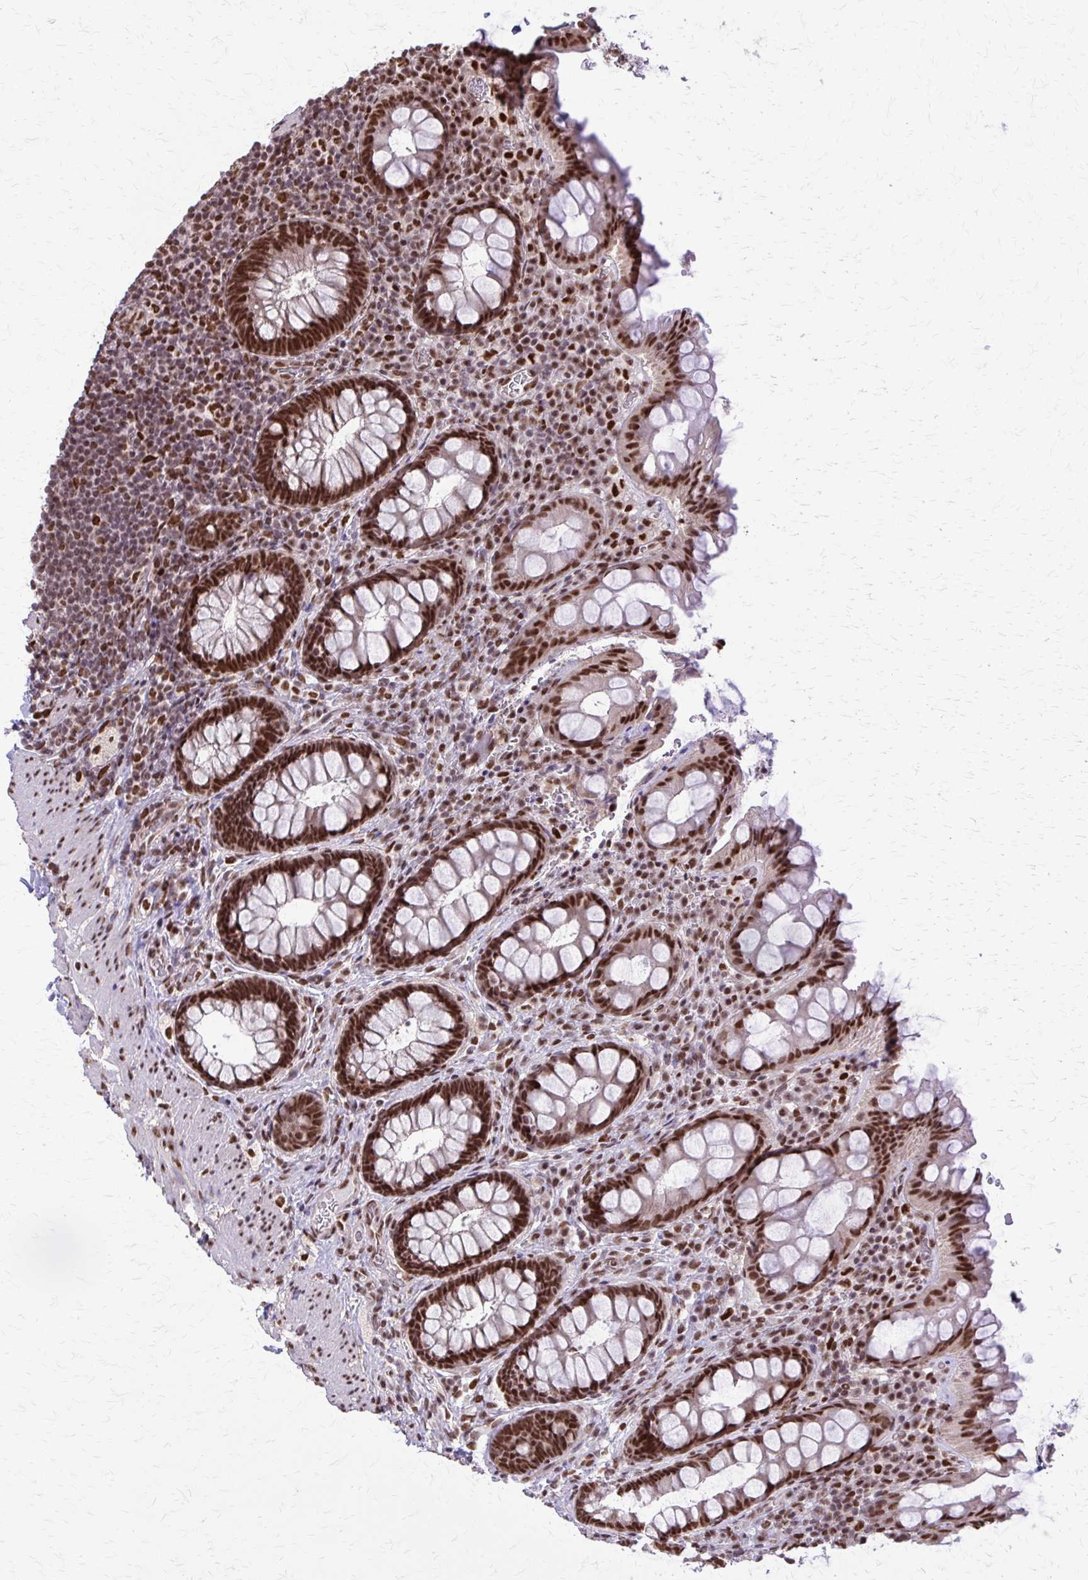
{"staining": {"intensity": "strong", "quantity": ">75%", "location": "nuclear"}, "tissue": "rectum", "cell_type": "Glandular cells", "image_type": "normal", "snomed": [{"axis": "morphology", "description": "Normal tissue, NOS"}, {"axis": "topography", "description": "Rectum"}, {"axis": "topography", "description": "Peripheral nerve tissue"}], "caption": "Brown immunohistochemical staining in normal human rectum shows strong nuclear staining in about >75% of glandular cells. (Brightfield microscopy of DAB IHC at high magnification).", "gene": "TTF1", "patient": {"sex": "female", "age": 69}}